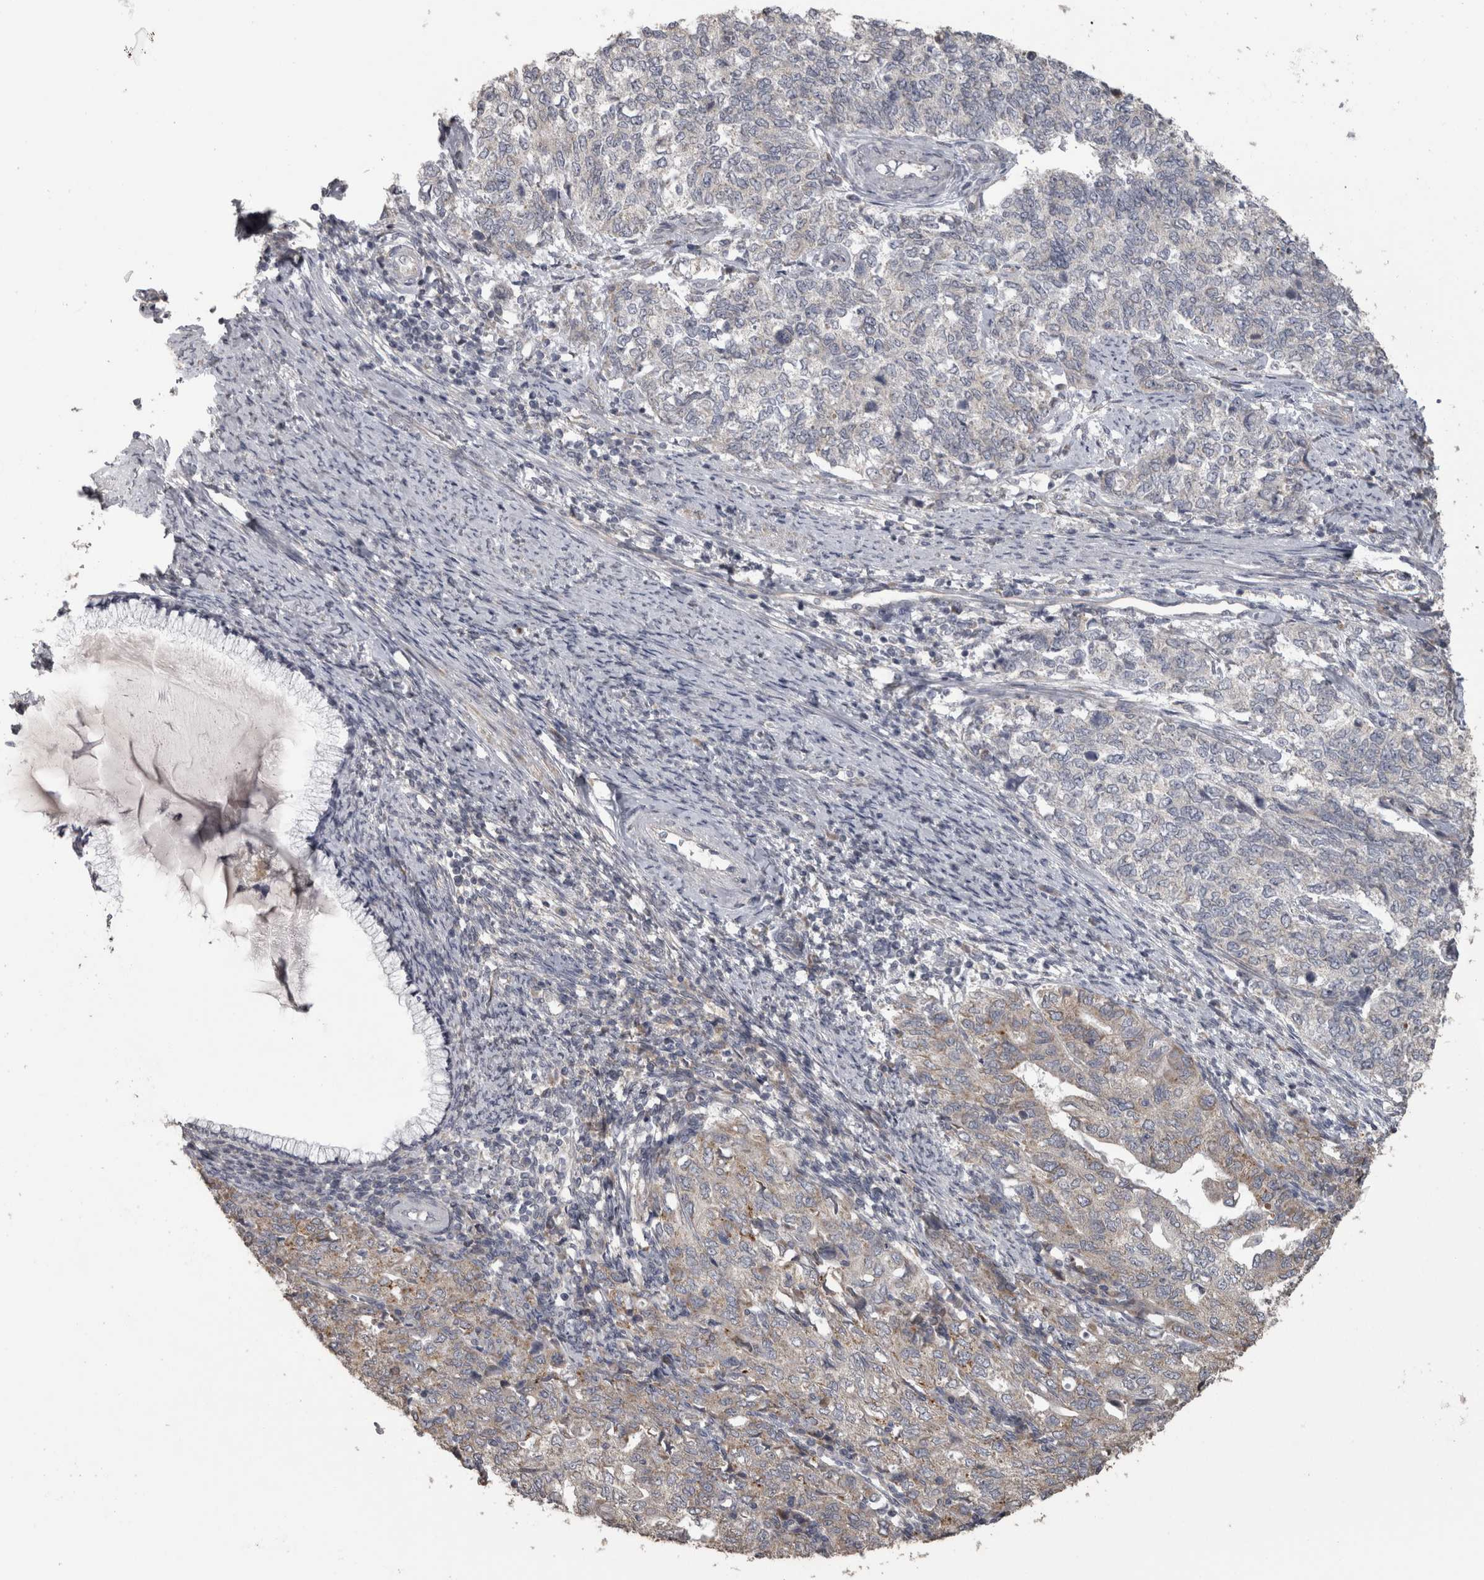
{"staining": {"intensity": "negative", "quantity": "none", "location": "none"}, "tissue": "cervical cancer", "cell_type": "Tumor cells", "image_type": "cancer", "snomed": [{"axis": "morphology", "description": "Squamous cell carcinoma, NOS"}, {"axis": "topography", "description": "Cervix"}], "caption": "High power microscopy micrograph of an immunohistochemistry (IHC) image of cervical cancer, revealing no significant expression in tumor cells.", "gene": "RAB29", "patient": {"sex": "female", "age": 63}}